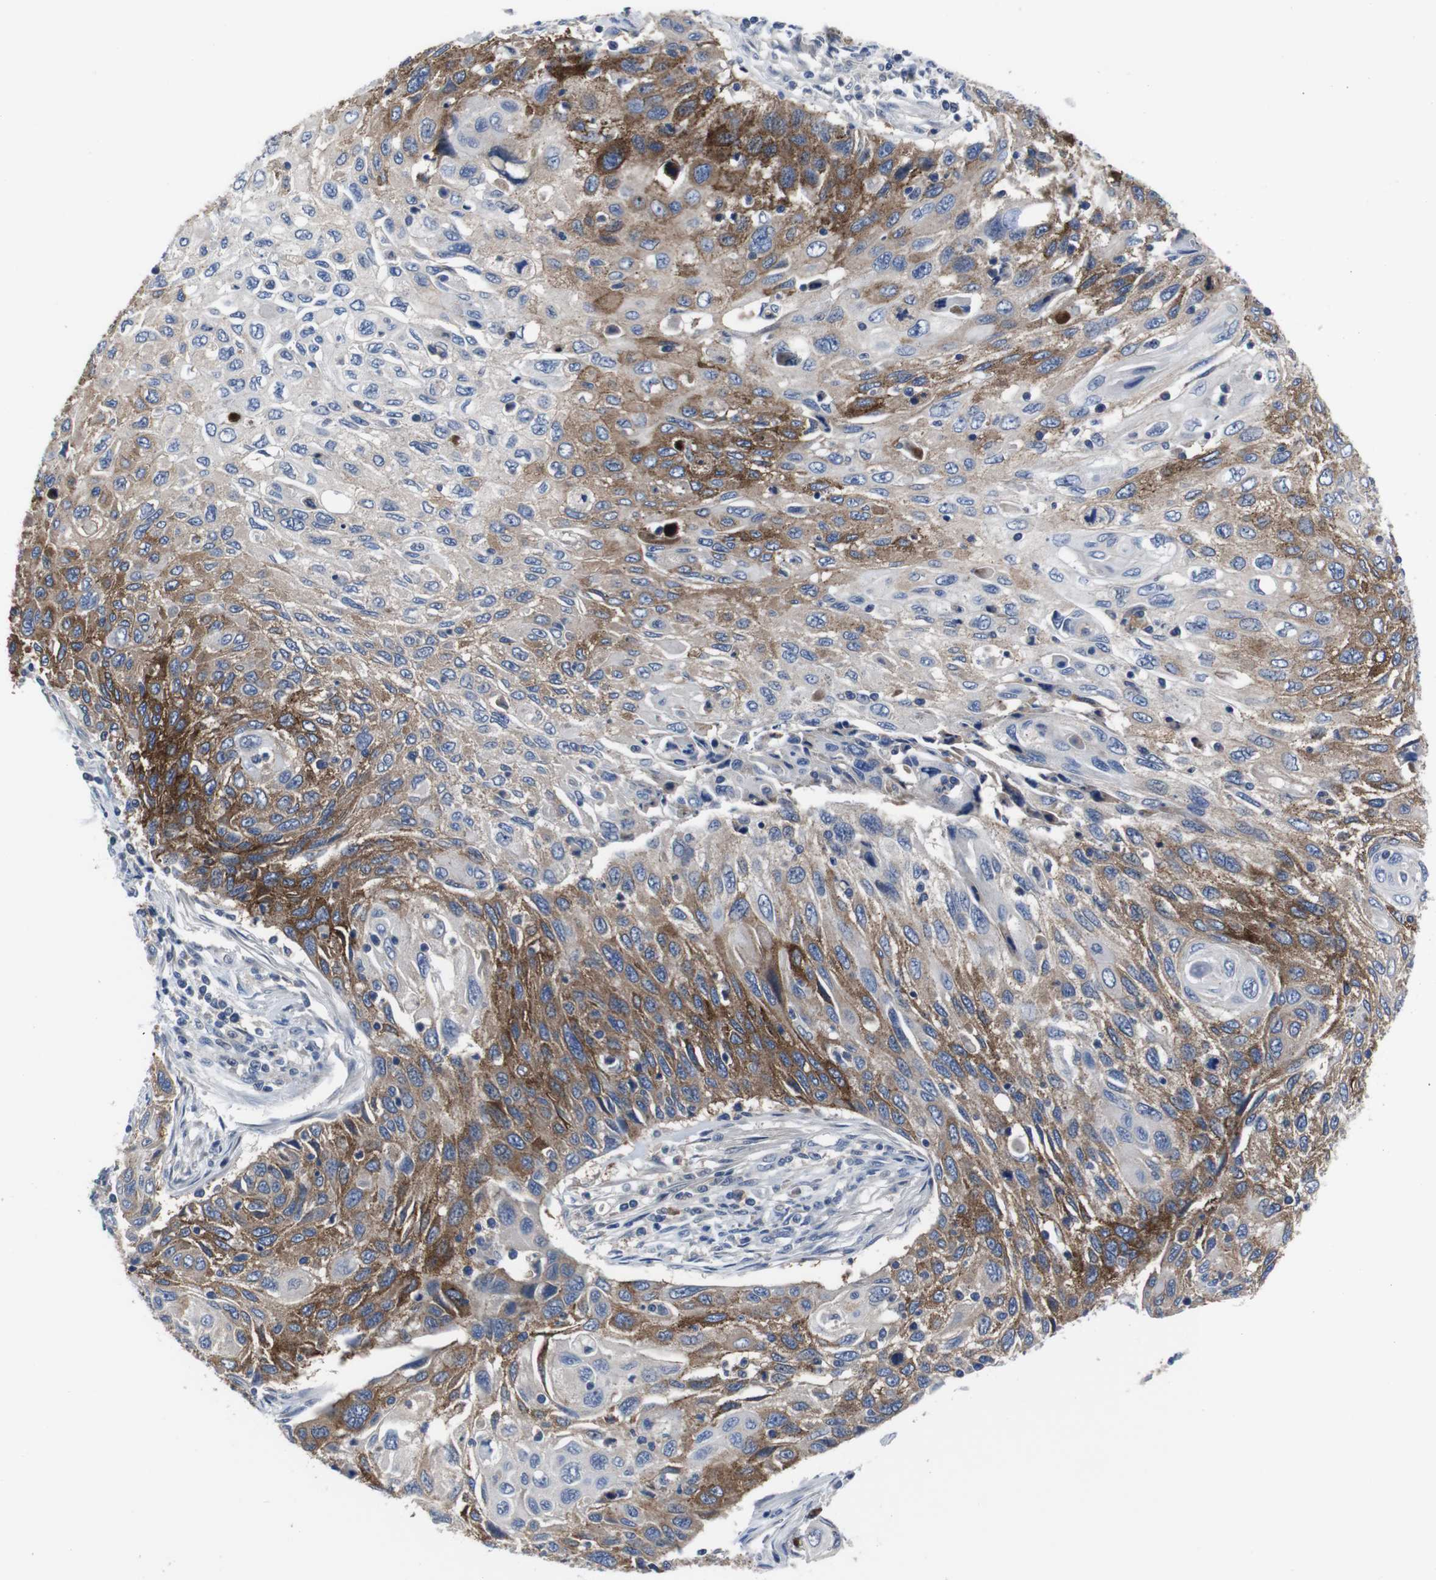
{"staining": {"intensity": "strong", "quantity": "25%-75%", "location": "cytoplasmic/membranous"}, "tissue": "cervical cancer", "cell_type": "Tumor cells", "image_type": "cancer", "snomed": [{"axis": "morphology", "description": "Squamous cell carcinoma, NOS"}, {"axis": "topography", "description": "Cervix"}], "caption": "DAB (3,3'-diaminobenzidine) immunohistochemical staining of human squamous cell carcinoma (cervical) reveals strong cytoplasmic/membranous protein positivity in approximately 25%-75% of tumor cells.", "gene": "SEMA4B", "patient": {"sex": "female", "age": 70}}